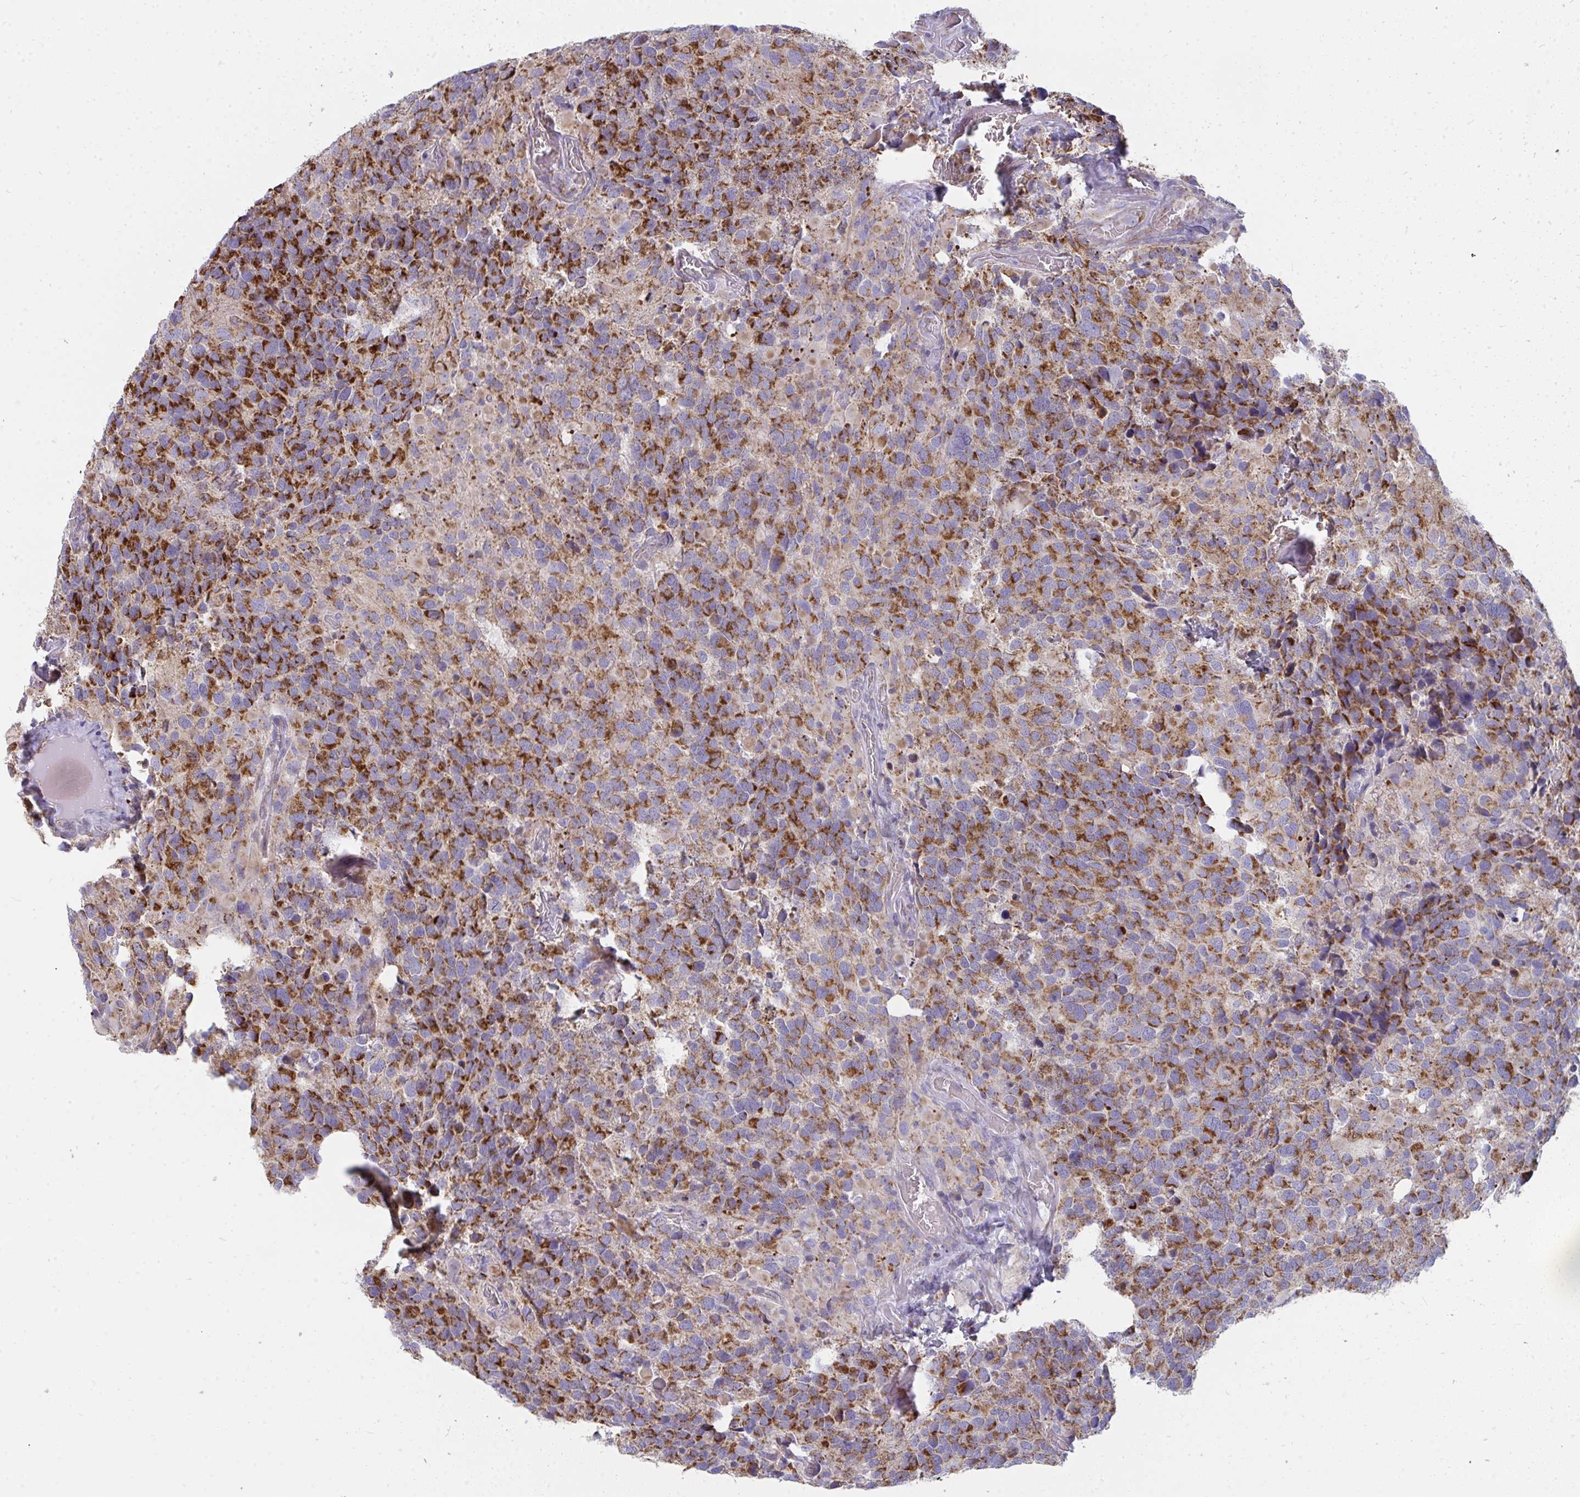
{"staining": {"intensity": "strong", "quantity": "25%-75%", "location": "cytoplasmic/membranous"}, "tissue": "glioma", "cell_type": "Tumor cells", "image_type": "cancer", "snomed": [{"axis": "morphology", "description": "Glioma, malignant, High grade"}, {"axis": "topography", "description": "Brain"}], "caption": "The micrograph exhibits staining of malignant glioma (high-grade), revealing strong cytoplasmic/membranous protein expression (brown color) within tumor cells.", "gene": "FAHD1", "patient": {"sex": "female", "age": 40}}